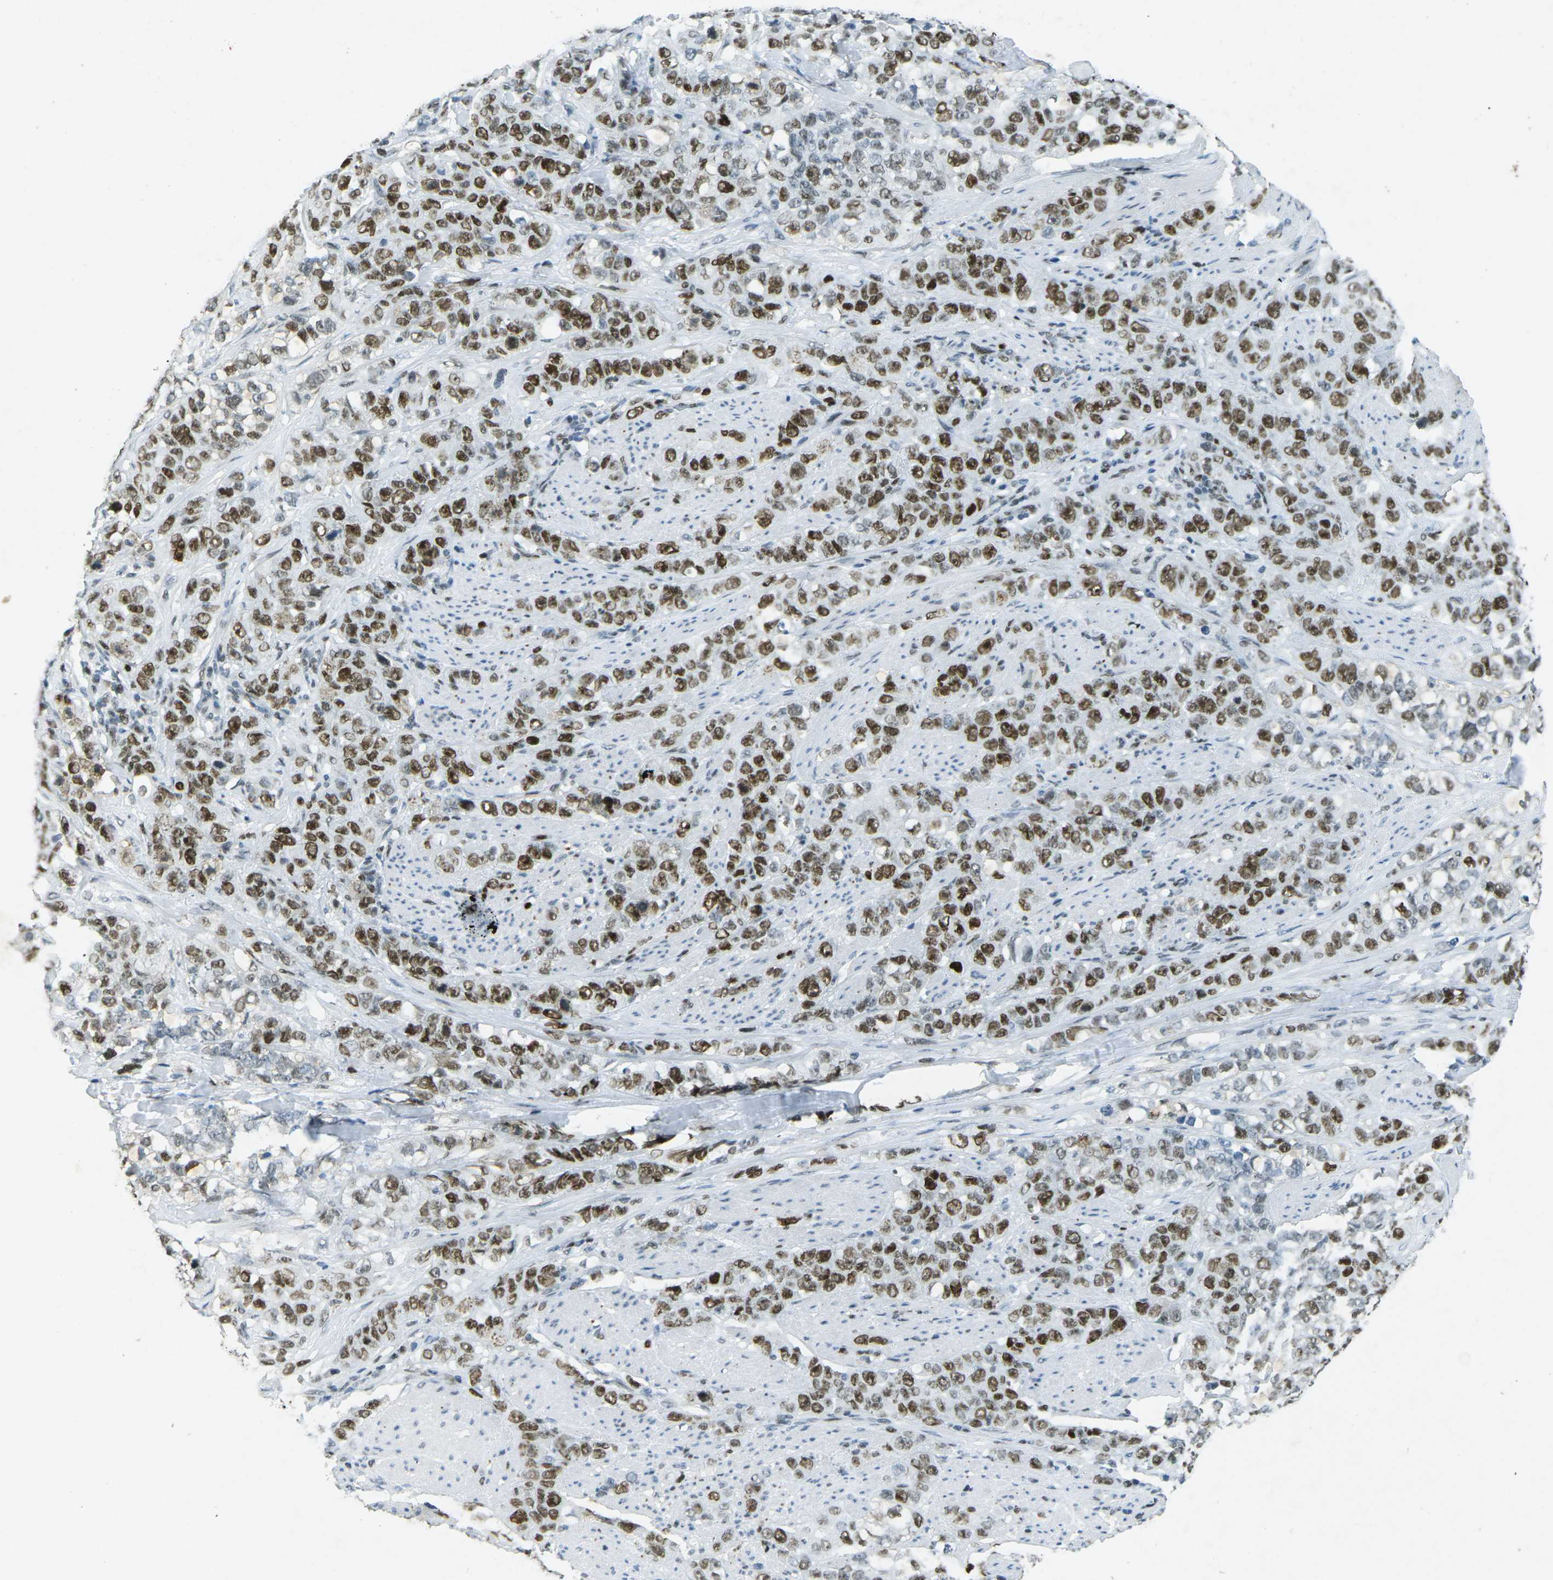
{"staining": {"intensity": "strong", "quantity": ">75%", "location": "nuclear"}, "tissue": "stomach cancer", "cell_type": "Tumor cells", "image_type": "cancer", "snomed": [{"axis": "morphology", "description": "Adenocarcinoma, NOS"}, {"axis": "topography", "description": "Stomach"}], "caption": "Immunohistochemistry (IHC) histopathology image of adenocarcinoma (stomach) stained for a protein (brown), which displays high levels of strong nuclear positivity in approximately >75% of tumor cells.", "gene": "RB1", "patient": {"sex": "male", "age": 48}}